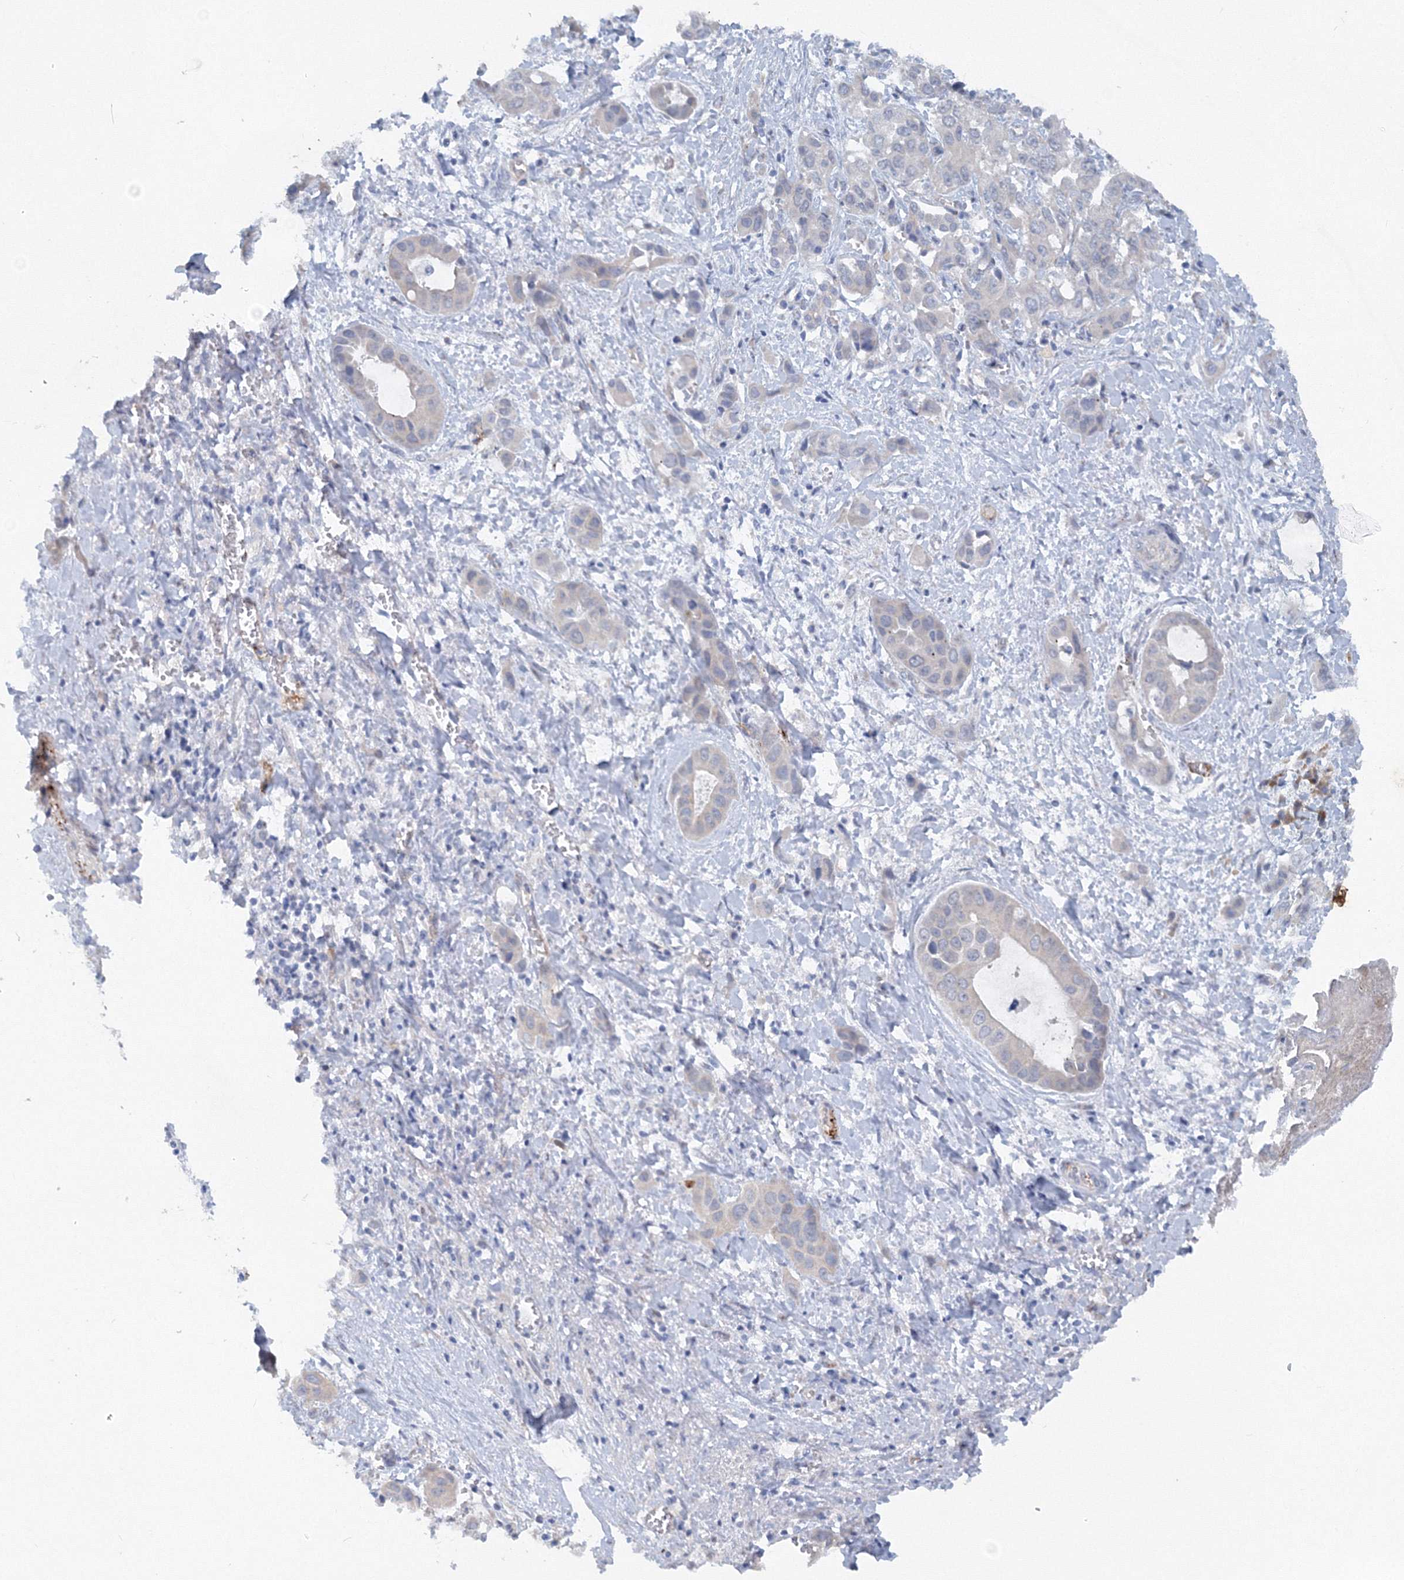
{"staining": {"intensity": "negative", "quantity": "none", "location": "none"}, "tissue": "liver cancer", "cell_type": "Tumor cells", "image_type": "cancer", "snomed": [{"axis": "morphology", "description": "Cholangiocarcinoma"}, {"axis": "topography", "description": "Liver"}], "caption": "Protein analysis of liver cancer reveals no significant expression in tumor cells. The staining was performed using DAB to visualize the protein expression in brown, while the nuclei were stained in blue with hematoxylin (Magnification: 20x).", "gene": "TANC1", "patient": {"sex": "female", "age": 52}}